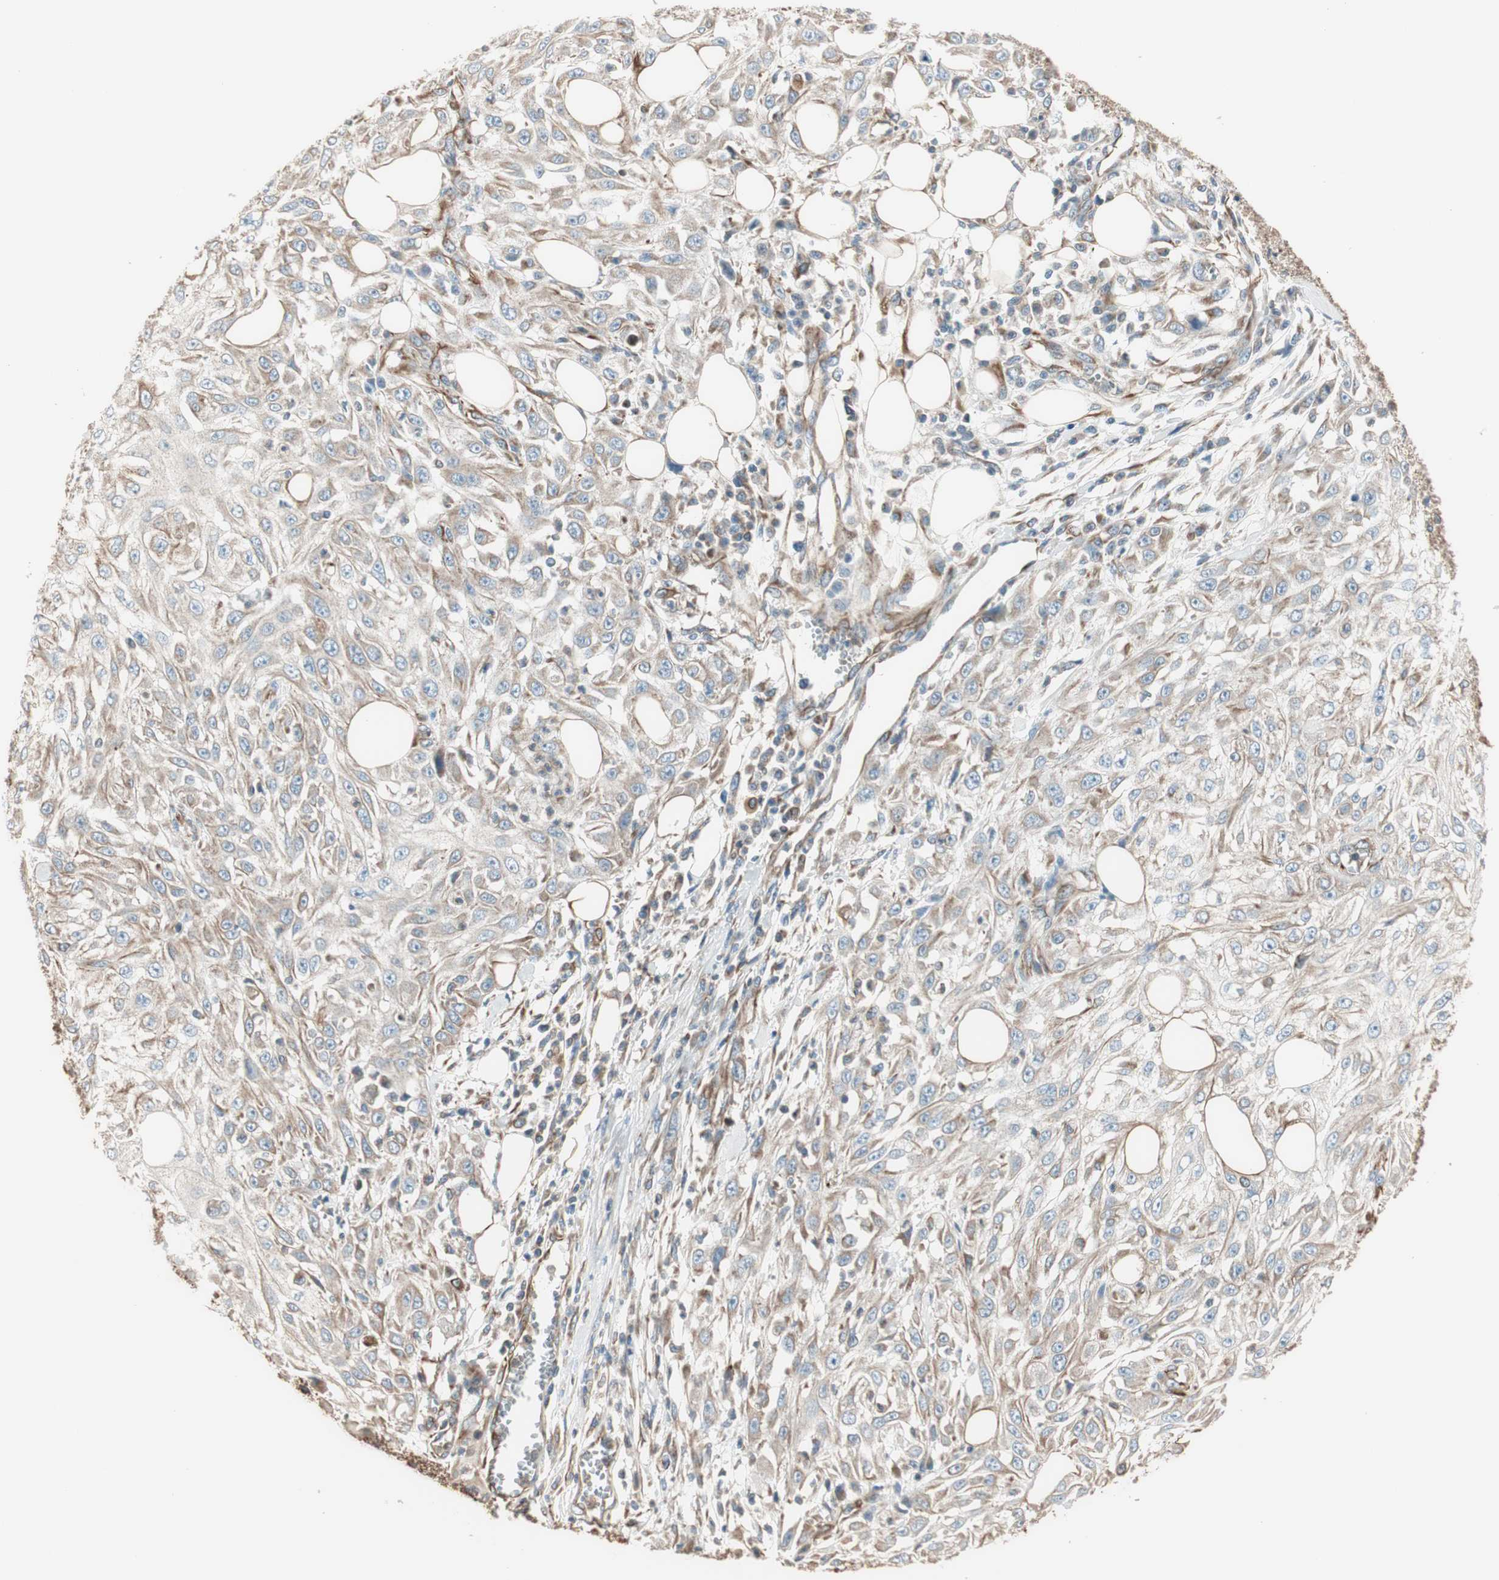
{"staining": {"intensity": "weak", "quantity": "25%-75%", "location": "cytoplasmic/membranous"}, "tissue": "skin cancer", "cell_type": "Tumor cells", "image_type": "cancer", "snomed": [{"axis": "morphology", "description": "Squamous cell carcinoma, NOS"}, {"axis": "topography", "description": "Skin"}], "caption": "An immunohistochemistry micrograph of neoplastic tissue is shown. Protein staining in brown shows weak cytoplasmic/membranous positivity in skin cancer within tumor cells.", "gene": "SRCIN1", "patient": {"sex": "male", "age": 75}}